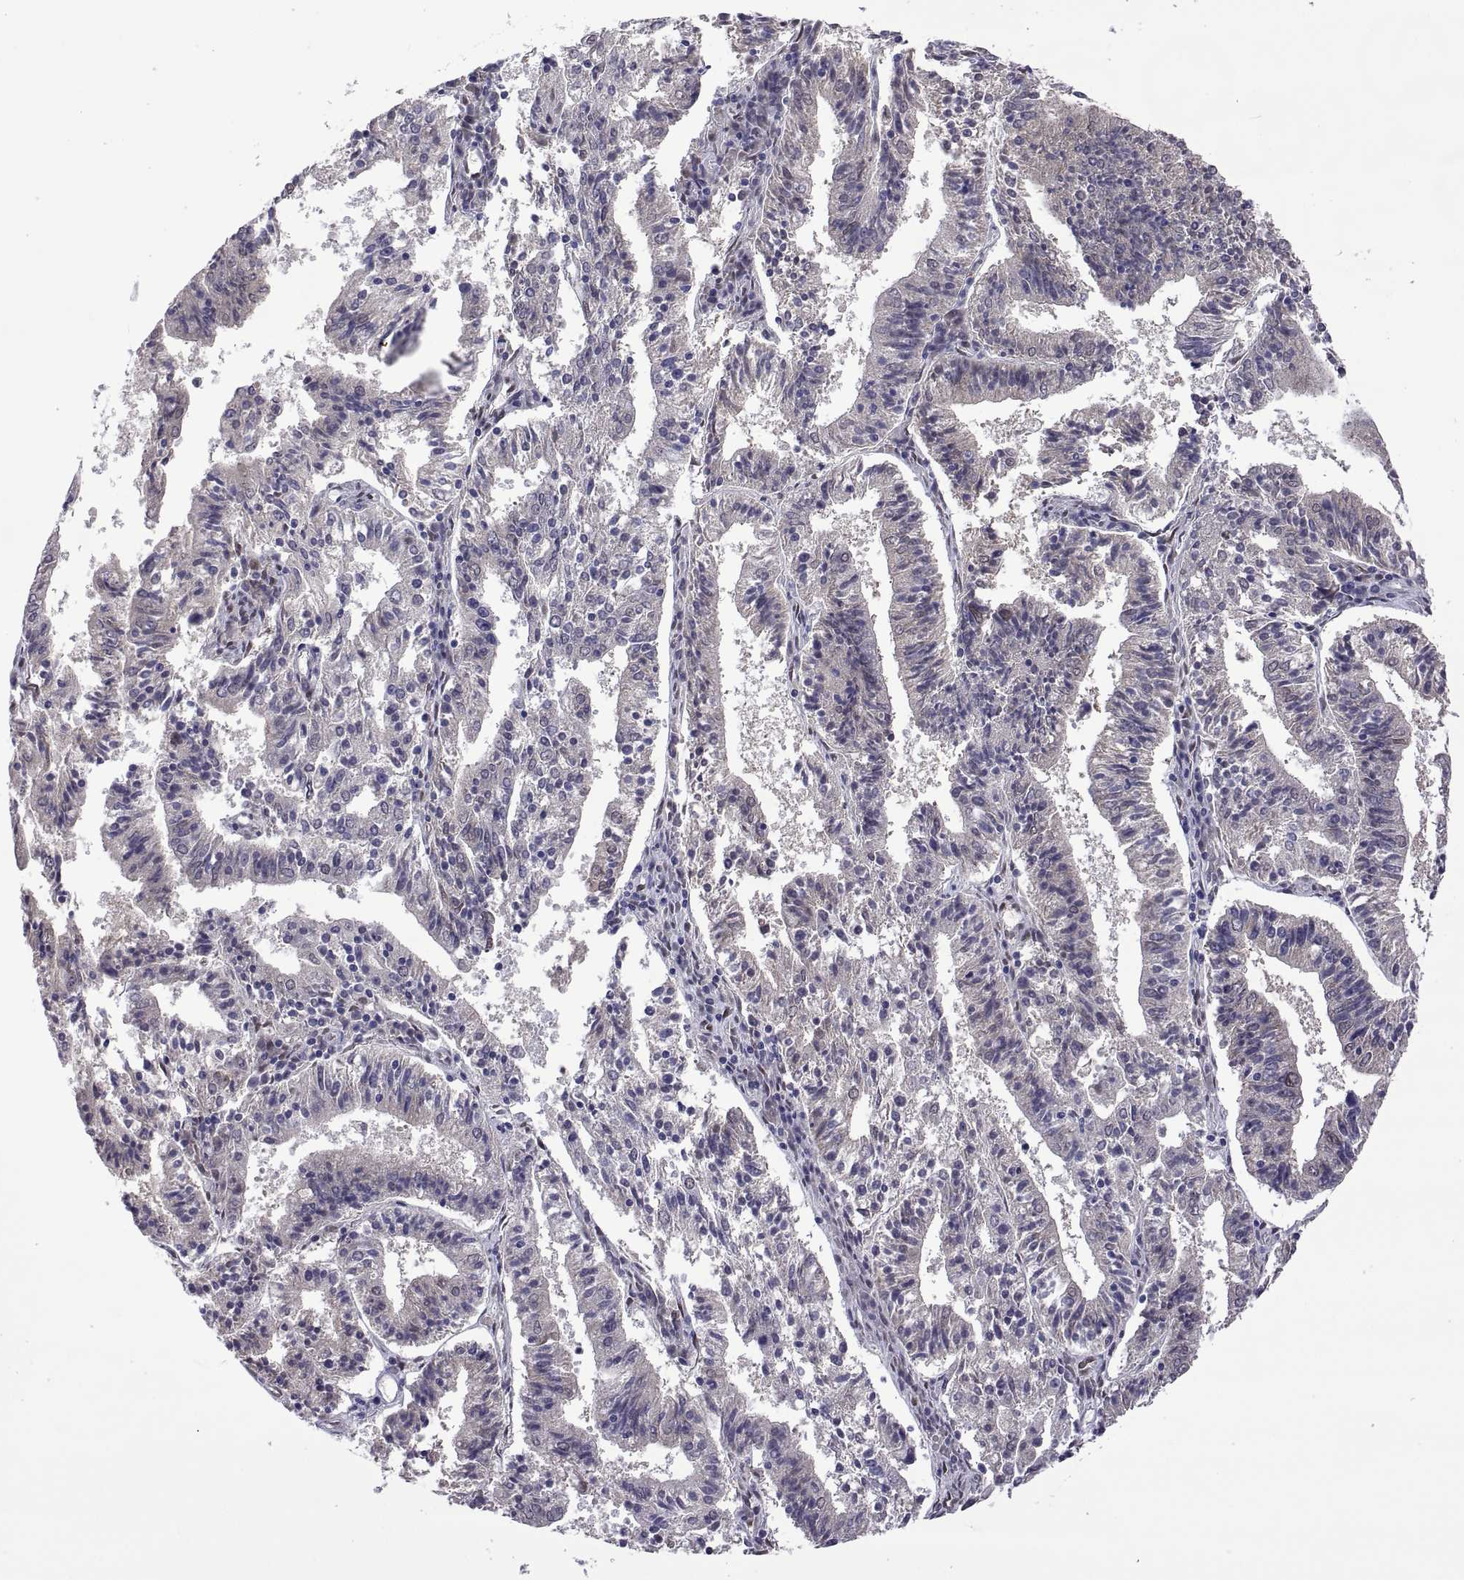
{"staining": {"intensity": "negative", "quantity": "none", "location": "none"}, "tissue": "endometrial cancer", "cell_type": "Tumor cells", "image_type": "cancer", "snomed": [{"axis": "morphology", "description": "Adenocarcinoma, NOS"}, {"axis": "topography", "description": "Endometrium"}], "caption": "Immunohistochemistry (IHC) histopathology image of neoplastic tissue: adenocarcinoma (endometrial) stained with DAB (3,3'-diaminobenzidine) shows no significant protein positivity in tumor cells.", "gene": "NR4A1", "patient": {"sex": "female", "age": 82}}